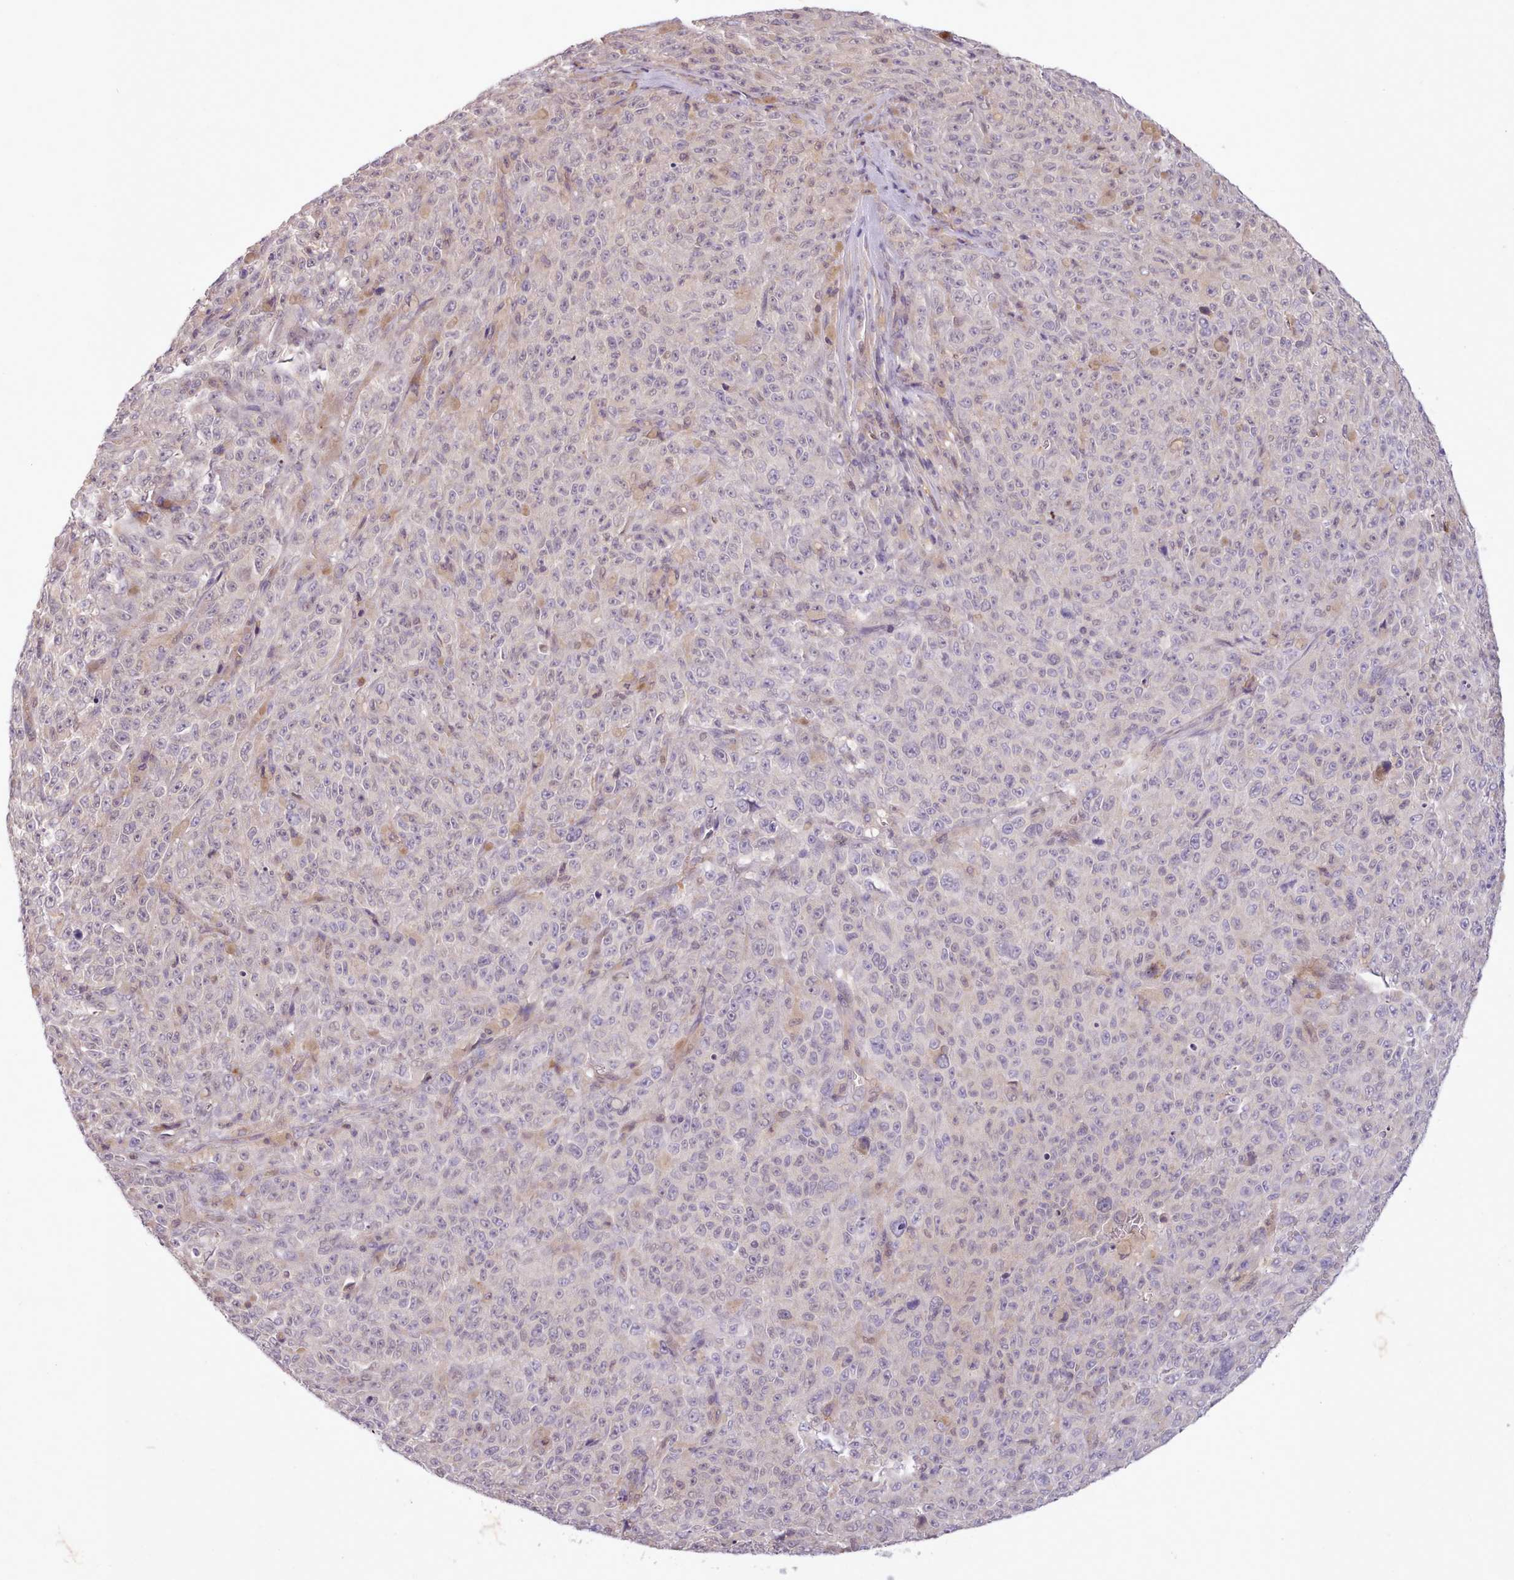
{"staining": {"intensity": "negative", "quantity": "none", "location": "none"}, "tissue": "melanoma", "cell_type": "Tumor cells", "image_type": "cancer", "snomed": [{"axis": "morphology", "description": "Malignant melanoma, NOS"}, {"axis": "topography", "description": "Skin"}], "caption": "Human melanoma stained for a protein using immunohistochemistry reveals no positivity in tumor cells.", "gene": "NMRK1", "patient": {"sex": "female", "age": 82}}